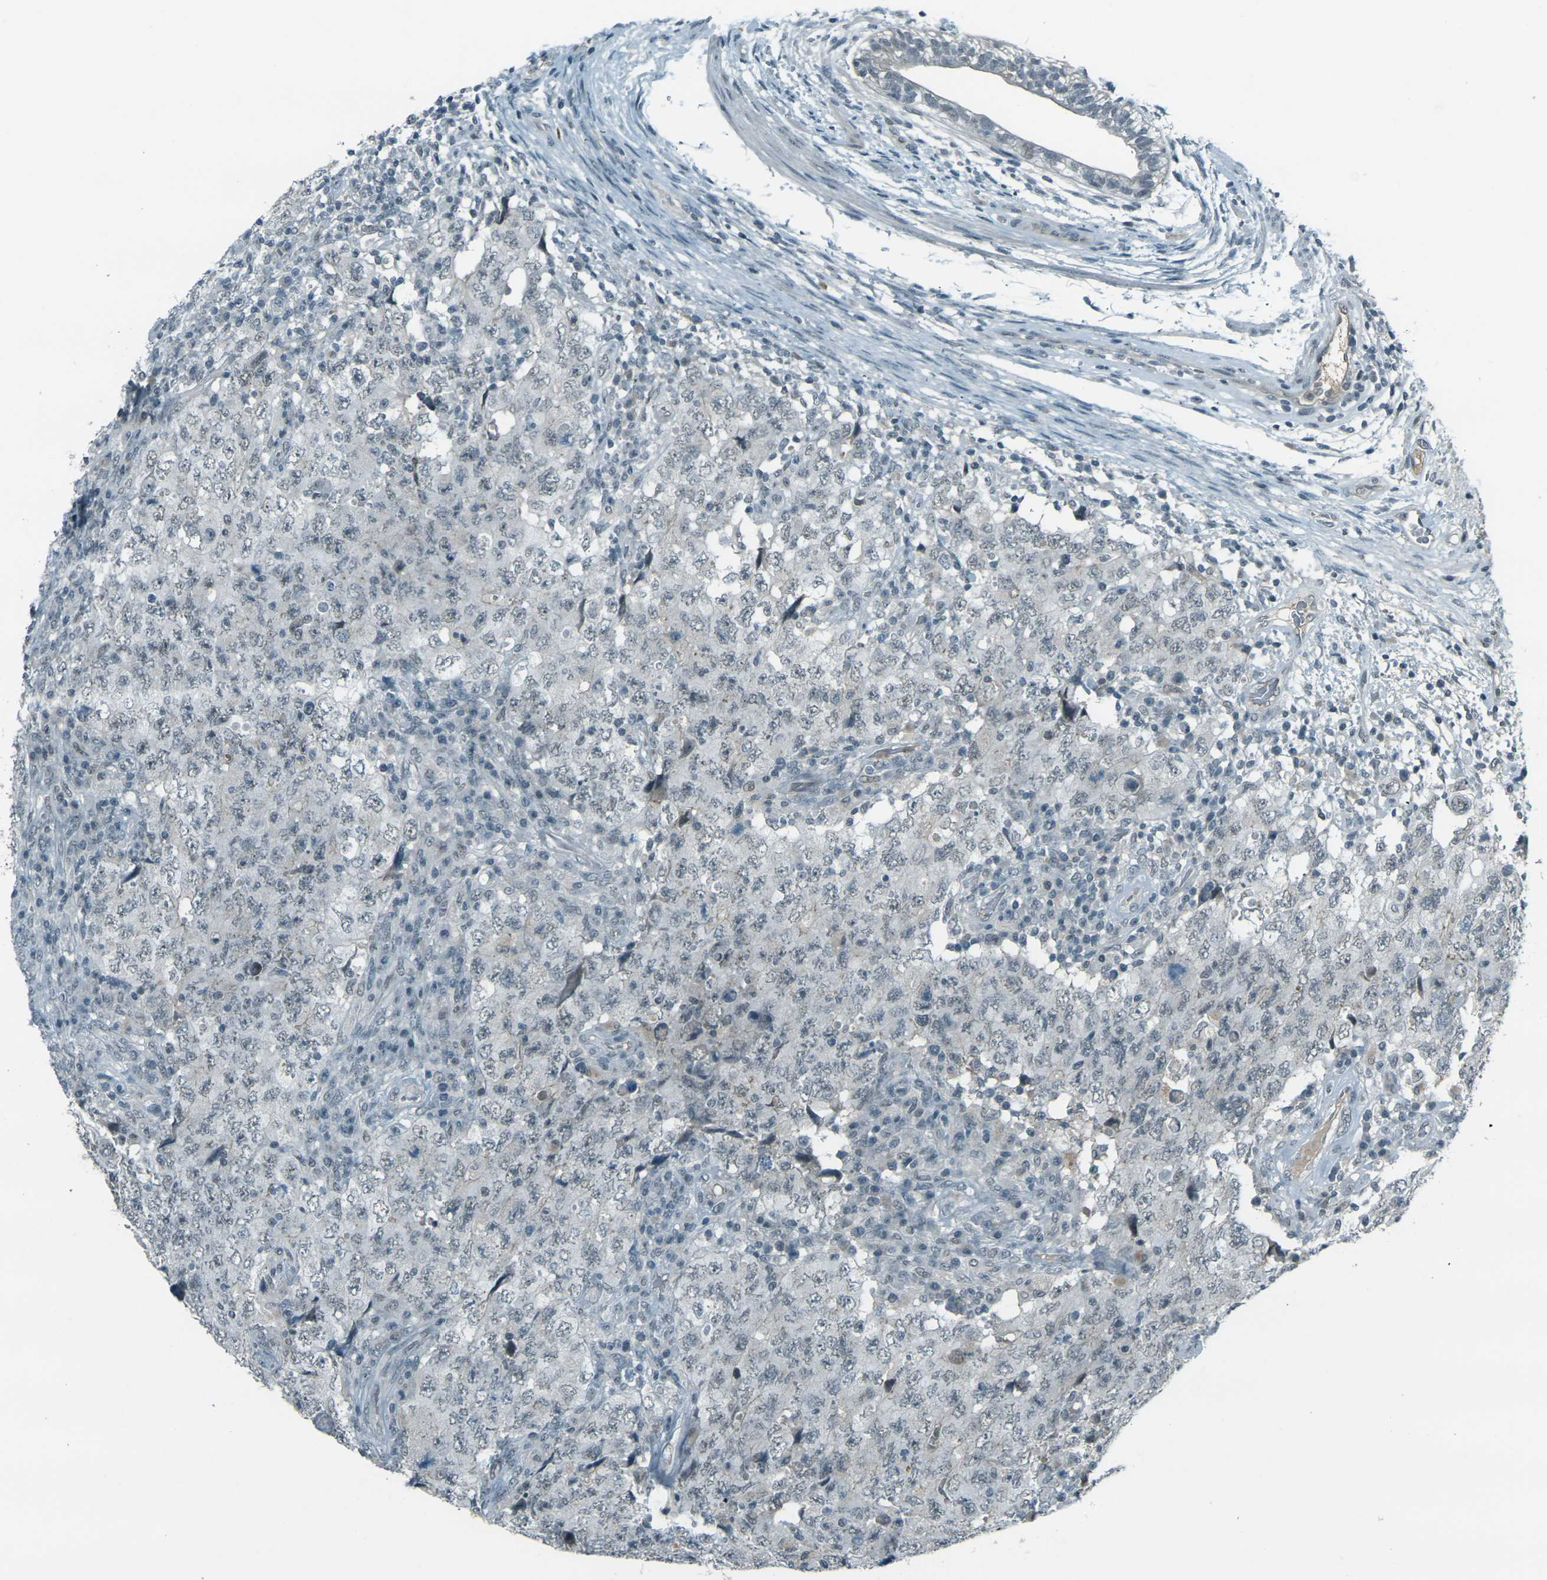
{"staining": {"intensity": "negative", "quantity": "none", "location": "none"}, "tissue": "testis cancer", "cell_type": "Tumor cells", "image_type": "cancer", "snomed": [{"axis": "morphology", "description": "Carcinoma, Embryonal, NOS"}, {"axis": "topography", "description": "Testis"}], "caption": "Protein analysis of testis embryonal carcinoma demonstrates no significant expression in tumor cells.", "gene": "GPR19", "patient": {"sex": "male", "age": 26}}